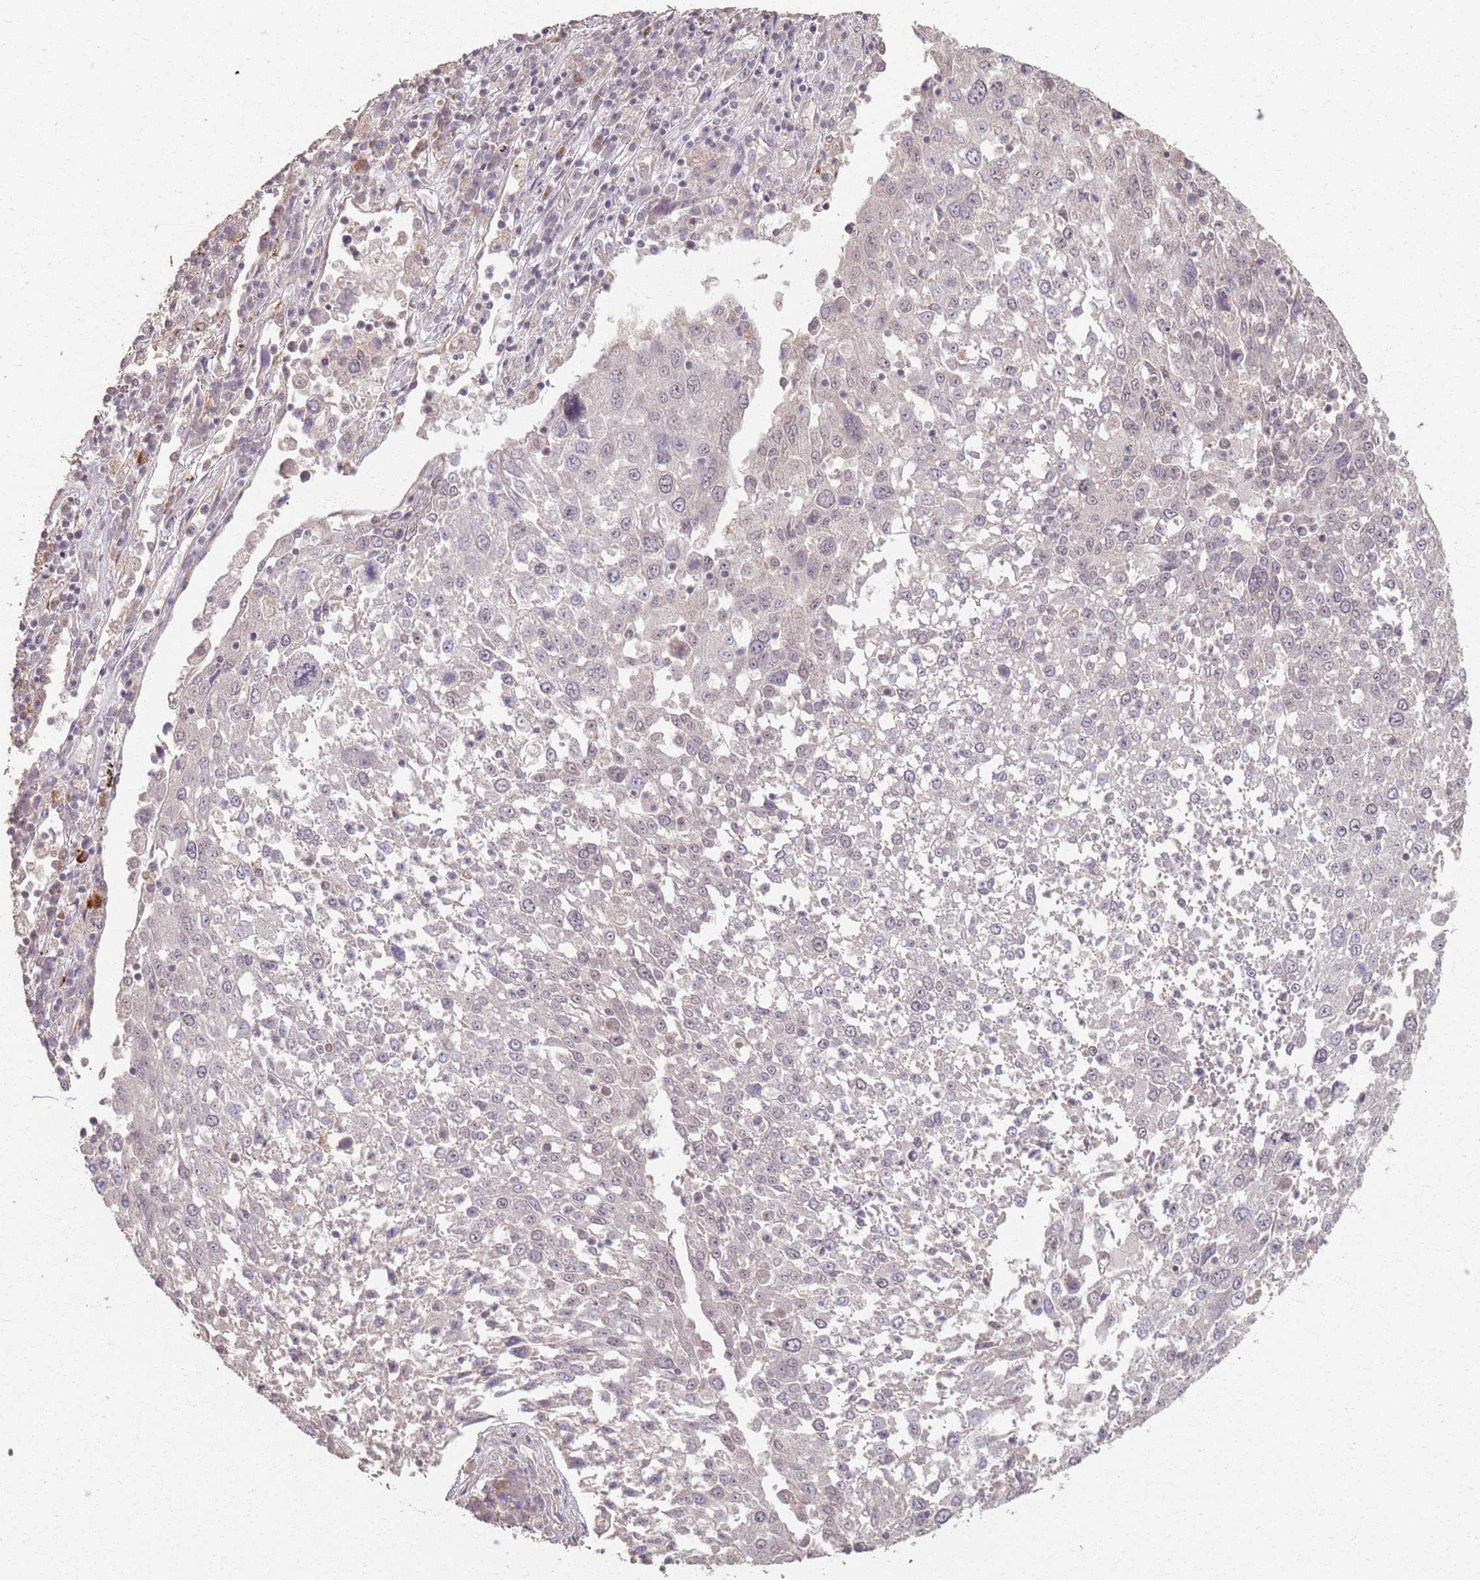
{"staining": {"intensity": "negative", "quantity": "none", "location": "none"}, "tissue": "lung cancer", "cell_type": "Tumor cells", "image_type": "cancer", "snomed": [{"axis": "morphology", "description": "Squamous cell carcinoma, NOS"}, {"axis": "topography", "description": "Lung"}], "caption": "Tumor cells show no significant protein positivity in lung squamous cell carcinoma.", "gene": "CCDC168", "patient": {"sex": "male", "age": 65}}